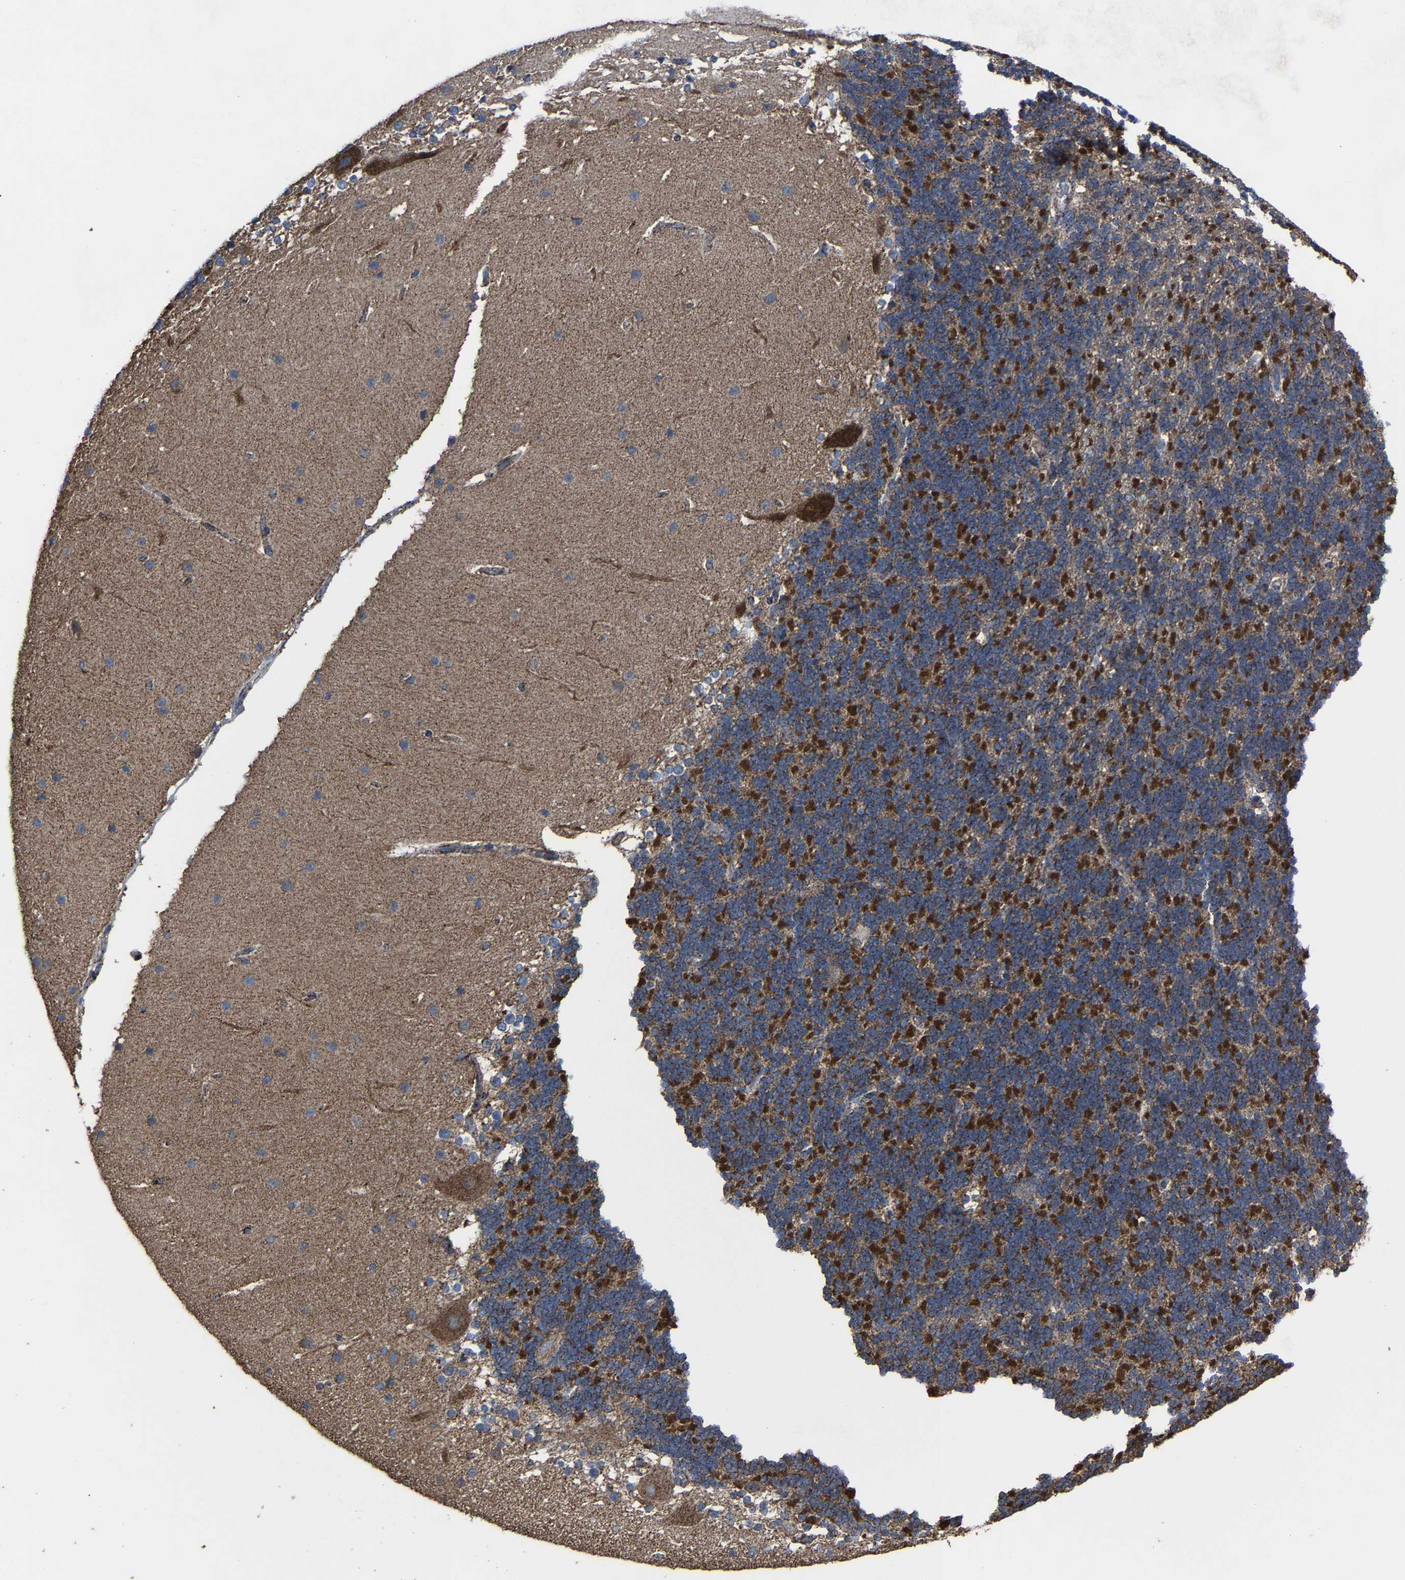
{"staining": {"intensity": "strong", "quantity": ">75%", "location": "cytoplasmic/membranous"}, "tissue": "cerebellum", "cell_type": "Cells in granular layer", "image_type": "normal", "snomed": [{"axis": "morphology", "description": "Normal tissue, NOS"}, {"axis": "topography", "description": "Cerebellum"}], "caption": "This is a photomicrograph of IHC staining of benign cerebellum, which shows strong positivity in the cytoplasmic/membranous of cells in granular layer.", "gene": "NDUFV3", "patient": {"sex": "female", "age": 19}}